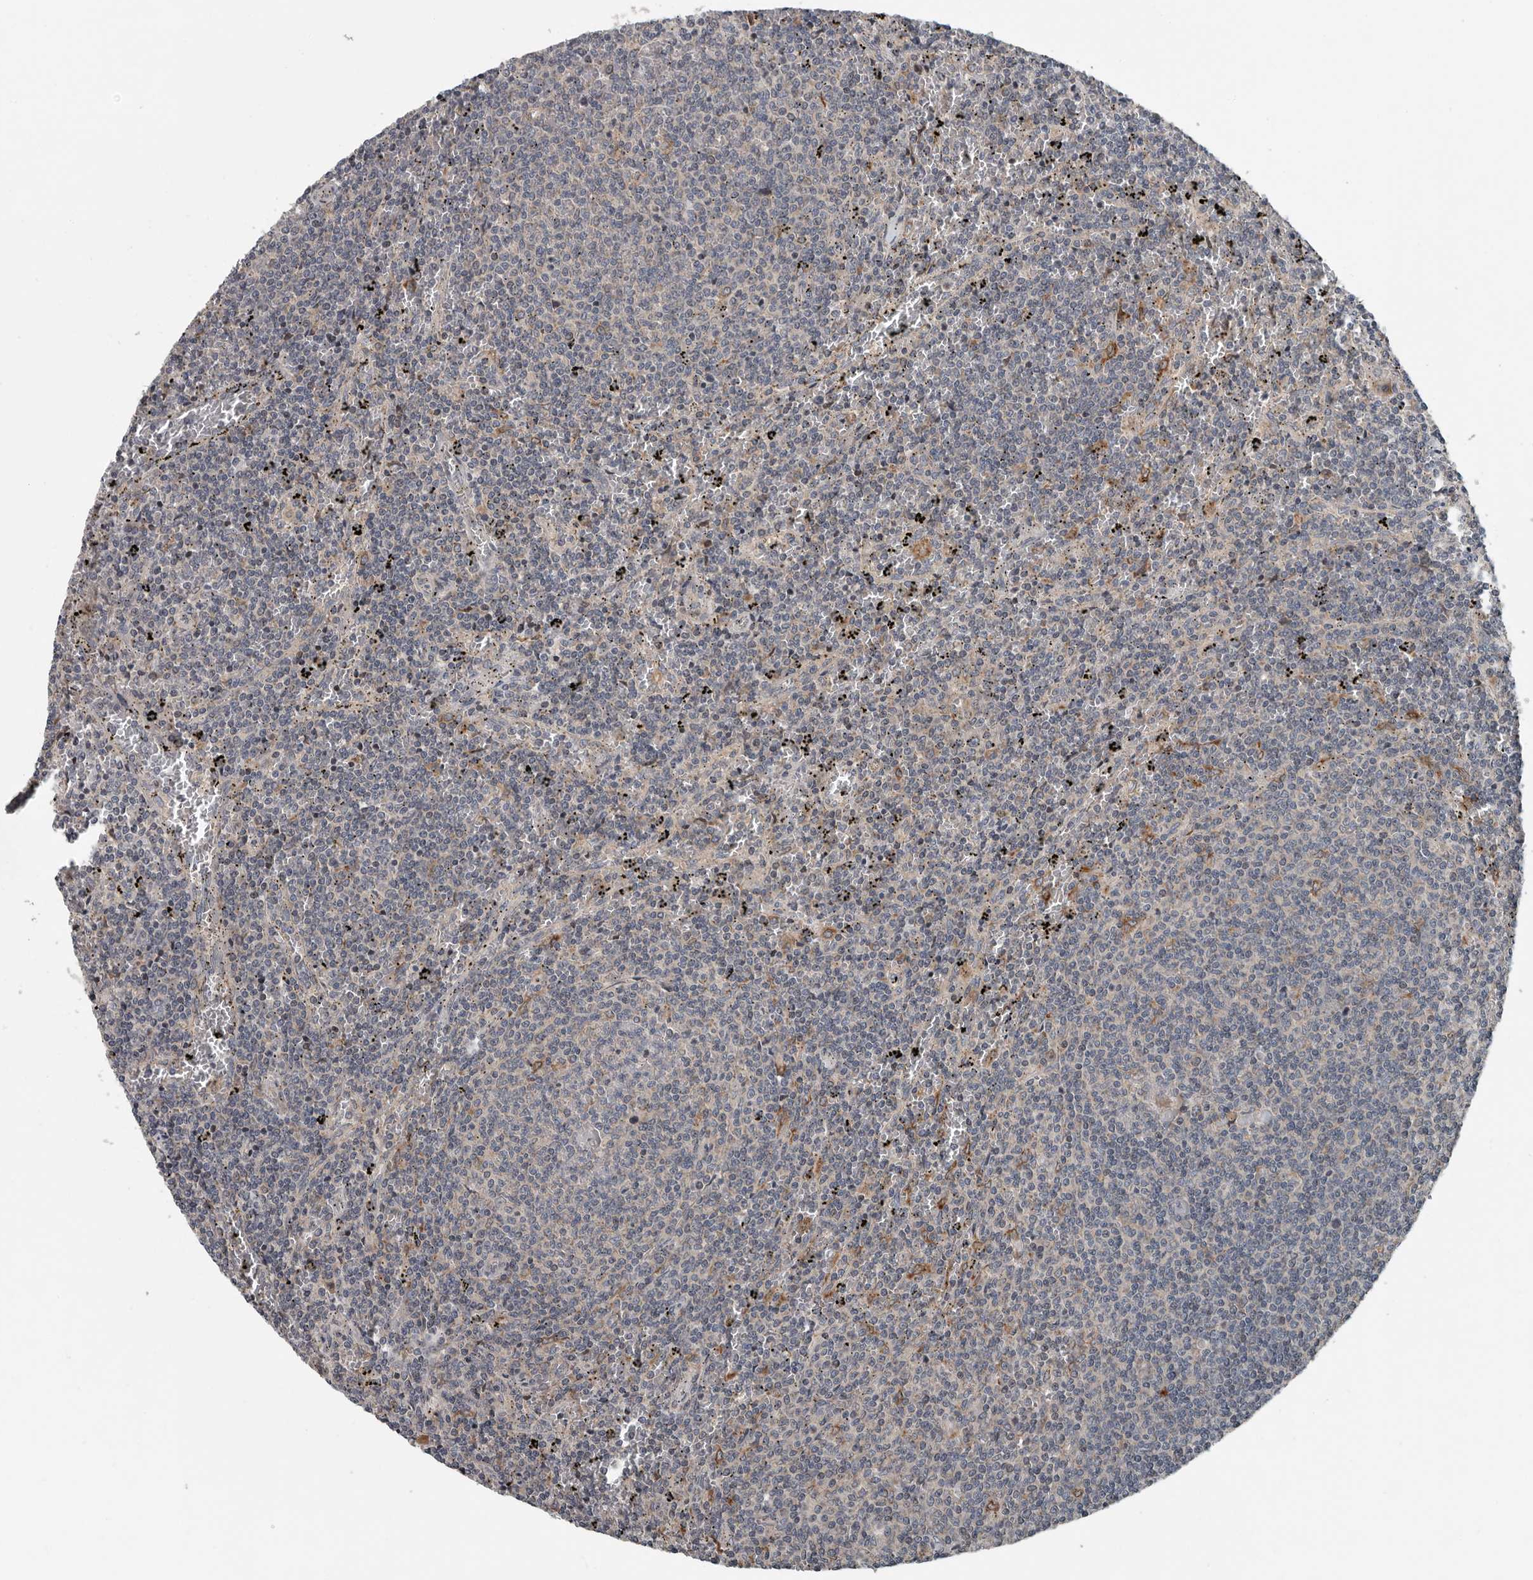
{"staining": {"intensity": "negative", "quantity": "none", "location": "none"}, "tissue": "lymphoma", "cell_type": "Tumor cells", "image_type": "cancer", "snomed": [{"axis": "morphology", "description": "Malignant lymphoma, non-Hodgkin's type, Low grade"}, {"axis": "topography", "description": "Spleen"}], "caption": "Immunohistochemistry (IHC) histopathology image of lymphoma stained for a protein (brown), which shows no staining in tumor cells.", "gene": "TMEM199", "patient": {"sex": "female", "age": 50}}